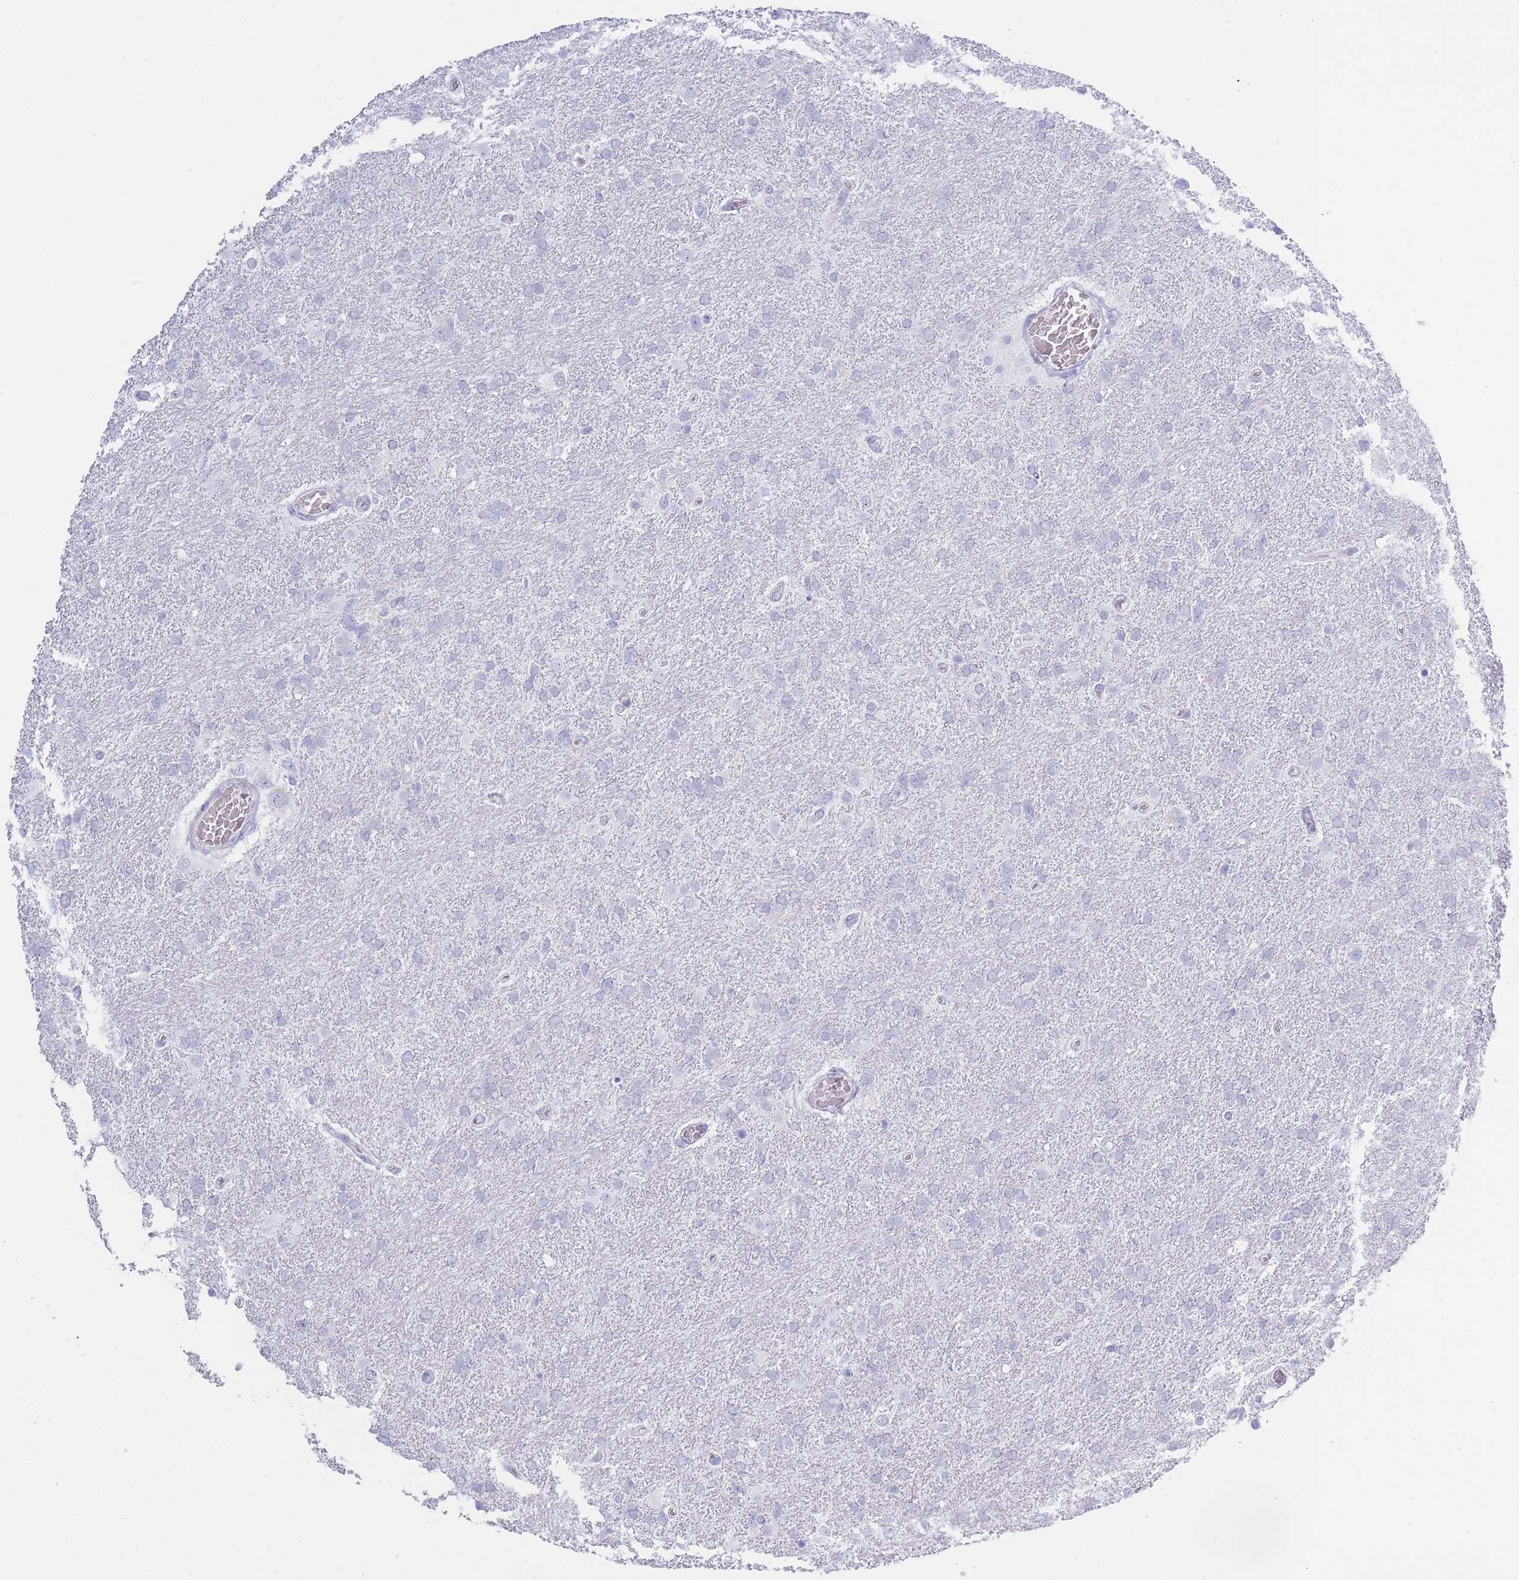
{"staining": {"intensity": "negative", "quantity": "none", "location": "none"}, "tissue": "glioma", "cell_type": "Tumor cells", "image_type": "cancer", "snomed": [{"axis": "morphology", "description": "Glioma, malignant, High grade"}, {"axis": "topography", "description": "Brain"}], "caption": "Immunohistochemistry photomicrograph of neoplastic tissue: human malignant glioma (high-grade) stained with DAB (3,3'-diaminobenzidine) demonstrates no significant protein expression in tumor cells.", "gene": "XKR8", "patient": {"sex": "male", "age": 61}}